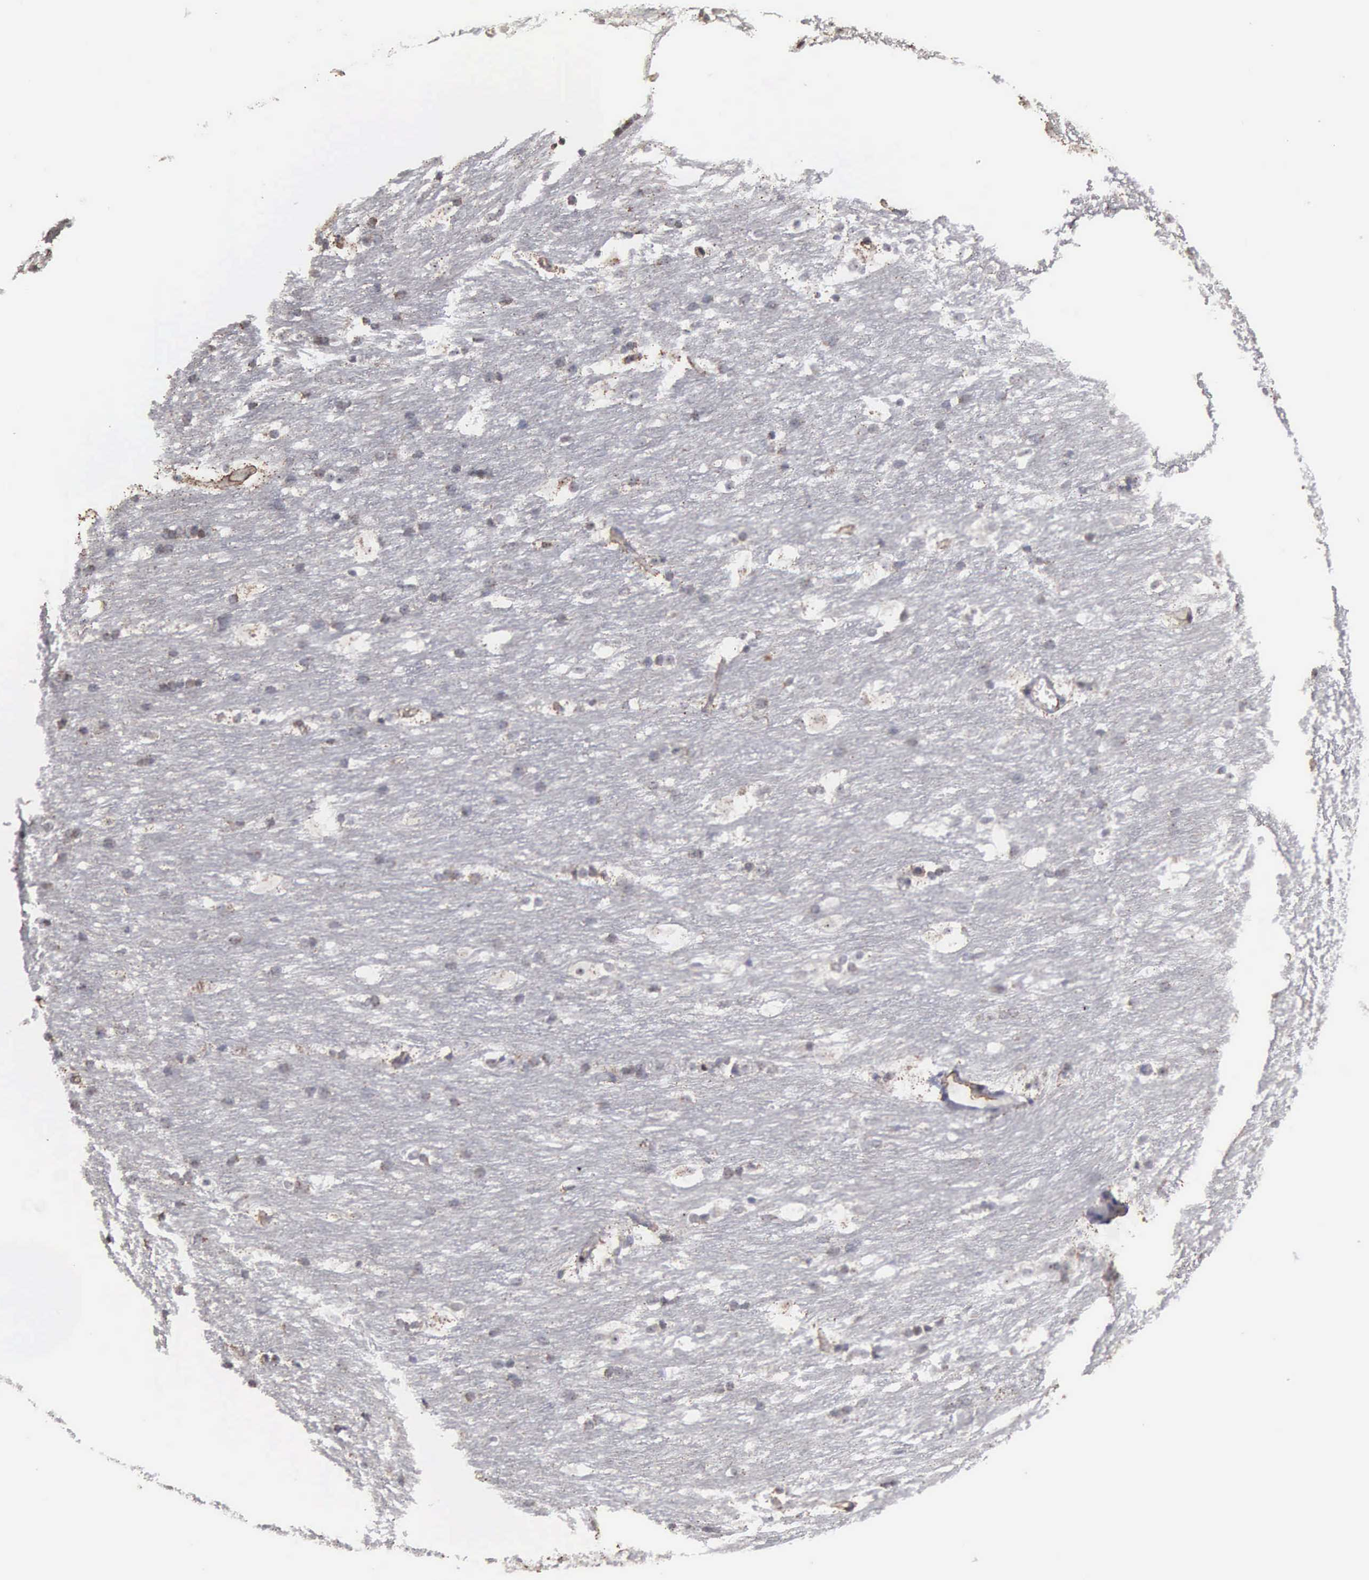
{"staining": {"intensity": "weak", "quantity": "<25%", "location": "nuclear"}, "tissue": "caudate", "cell_type": "Glial cells", "image_type": "normal", "snomed": [{"axis": "morphology", "description": "Normal tissue, NOS"}, {"axis": "topography", "description": "Lateral ventricle wall"}], "caption": "Glial cells are negative for brown protein staining in unremarkable caudate.", "gene": "NGDN", "patient": {"sex": "female", "age": 19}}